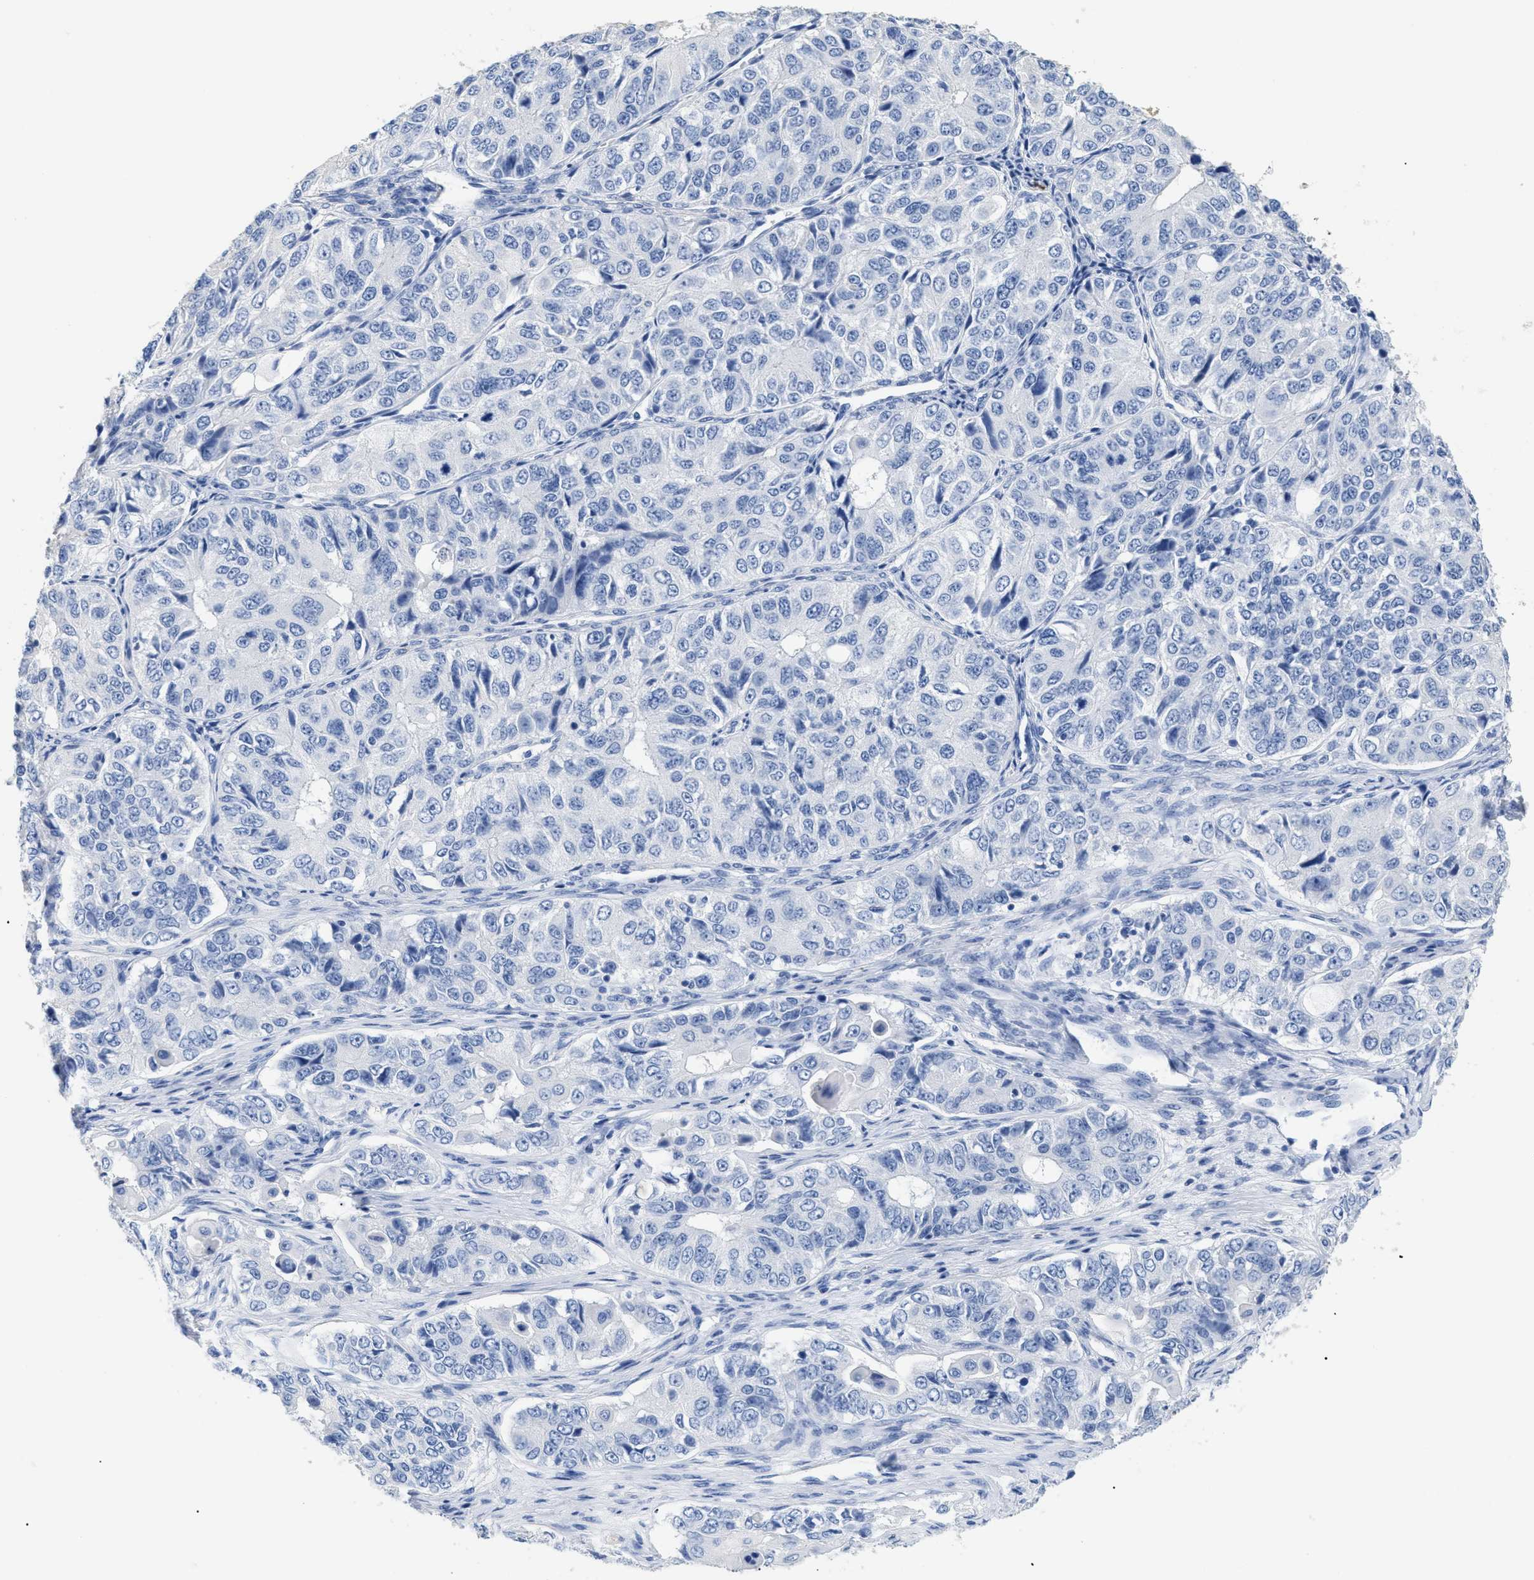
{"staining": {"intensity": "negative", "quantity": "none", "location": "none"}, "tissue": "ovarian cancer", "cell_type": "Tumor cells", "image_type": "cancer", "snomed": [{"axis": "morphology", "description": "Carcinoma, endometroid"}, {"axis": "topography", "description": "Ovary"}], "caption": "Endometroid carcinoma (ovarian) was stained to show a protein in brown. There is no significant positivity in tumor cells. (Immunohistochemistry, brightfield microscopy, high magnification).", "gene": "DLC1", "patient": {"sex": "female", "age": 51}}